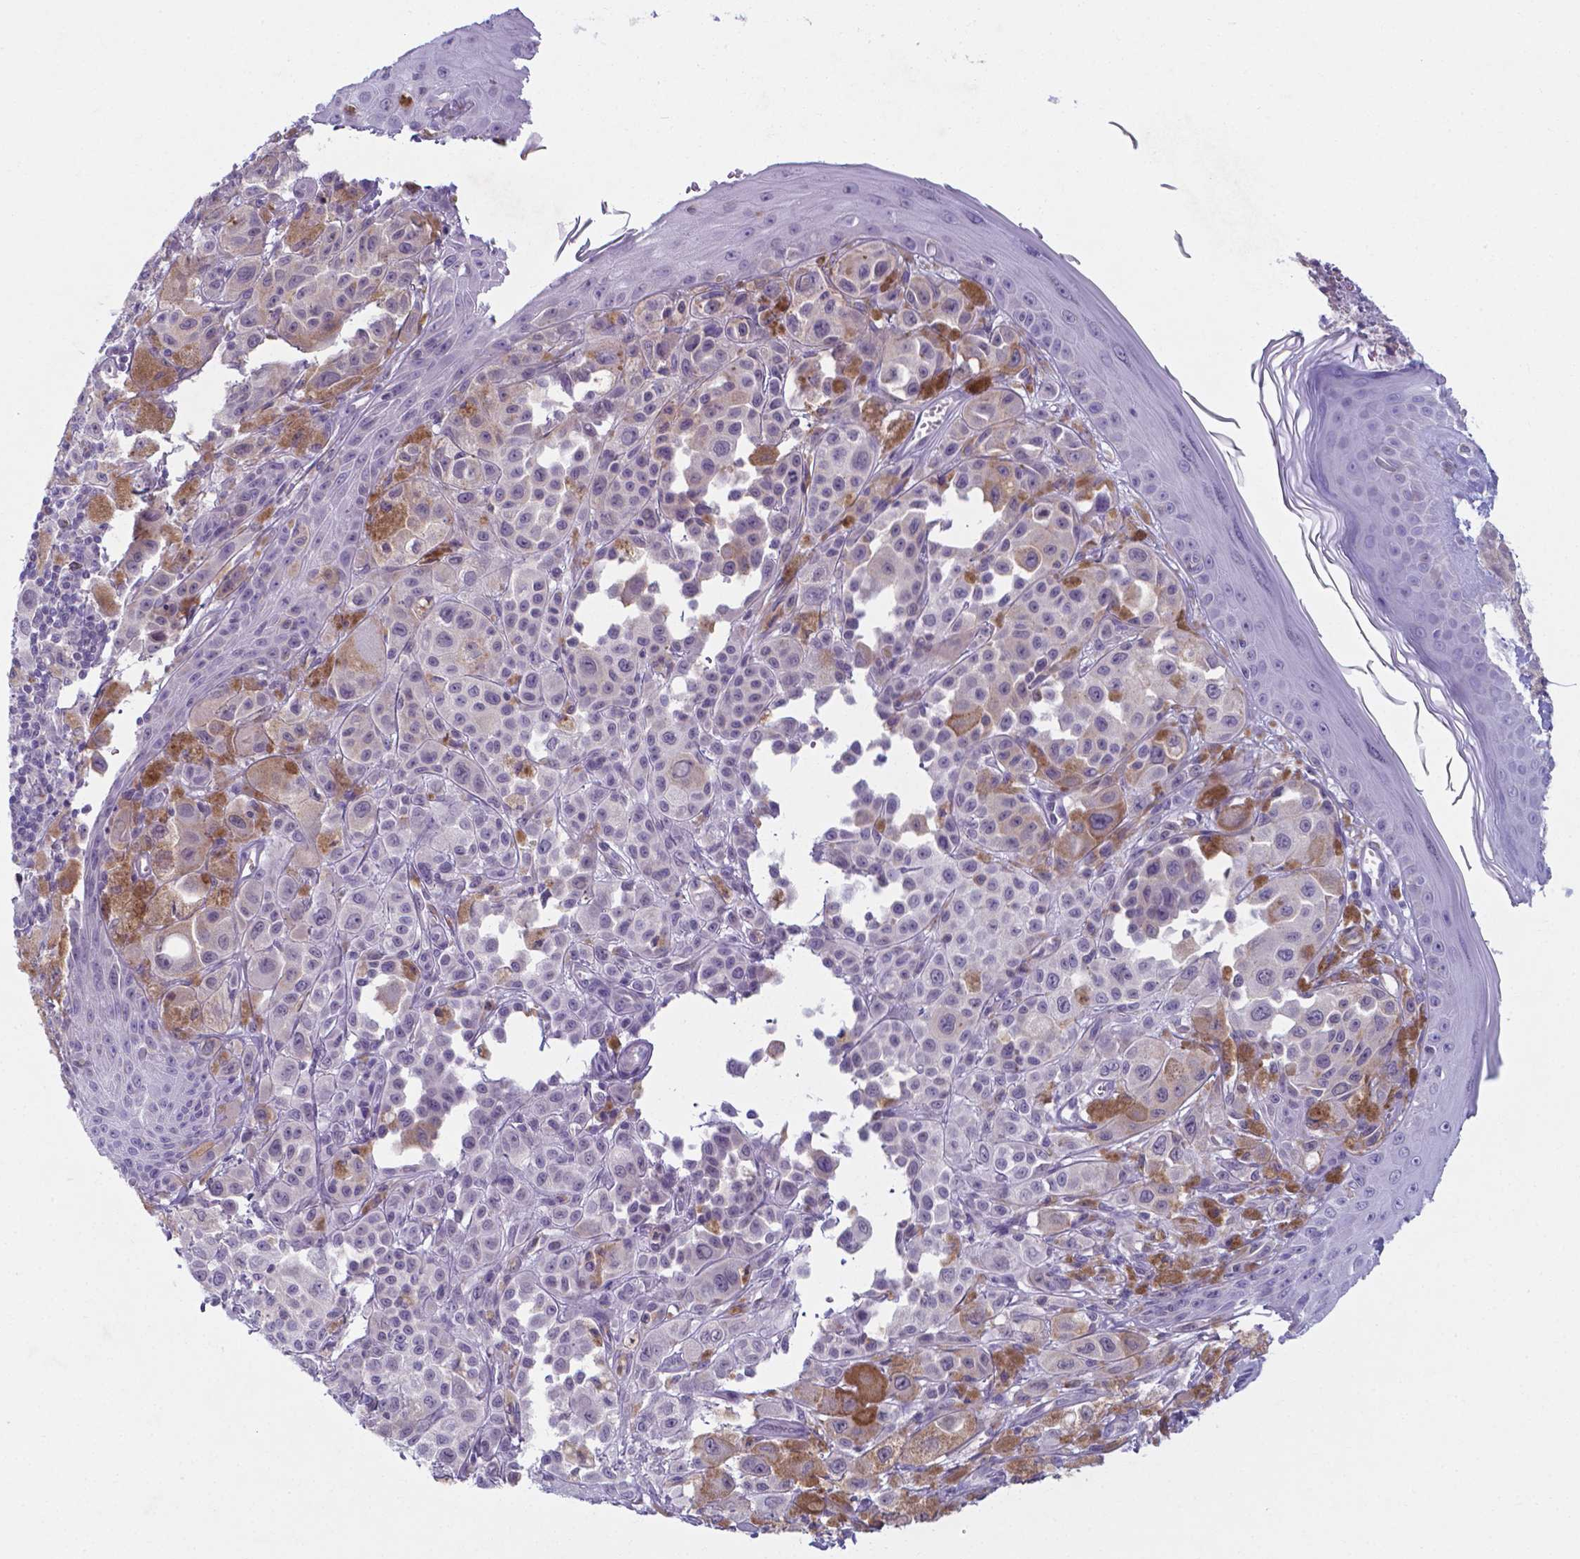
{"staining": {"intensity": "negative", "quantity": "none", "location": "none"}, "tissue": "melanoma", "cell_type": "Tumor cells", "image_type": "cancer", "snomed": [{"axis": "morphology", "description": "Malignant melanoma, NOS"}, {"axis": "topography", "description": "Skin"}], "caption": "Immunohistochemistry micrograph of human melanoma stained for a protein (brown), which shows no staining in tumor cells.", "gene": "AP5B1", "patient": {"sex": "male", "age": 67}}